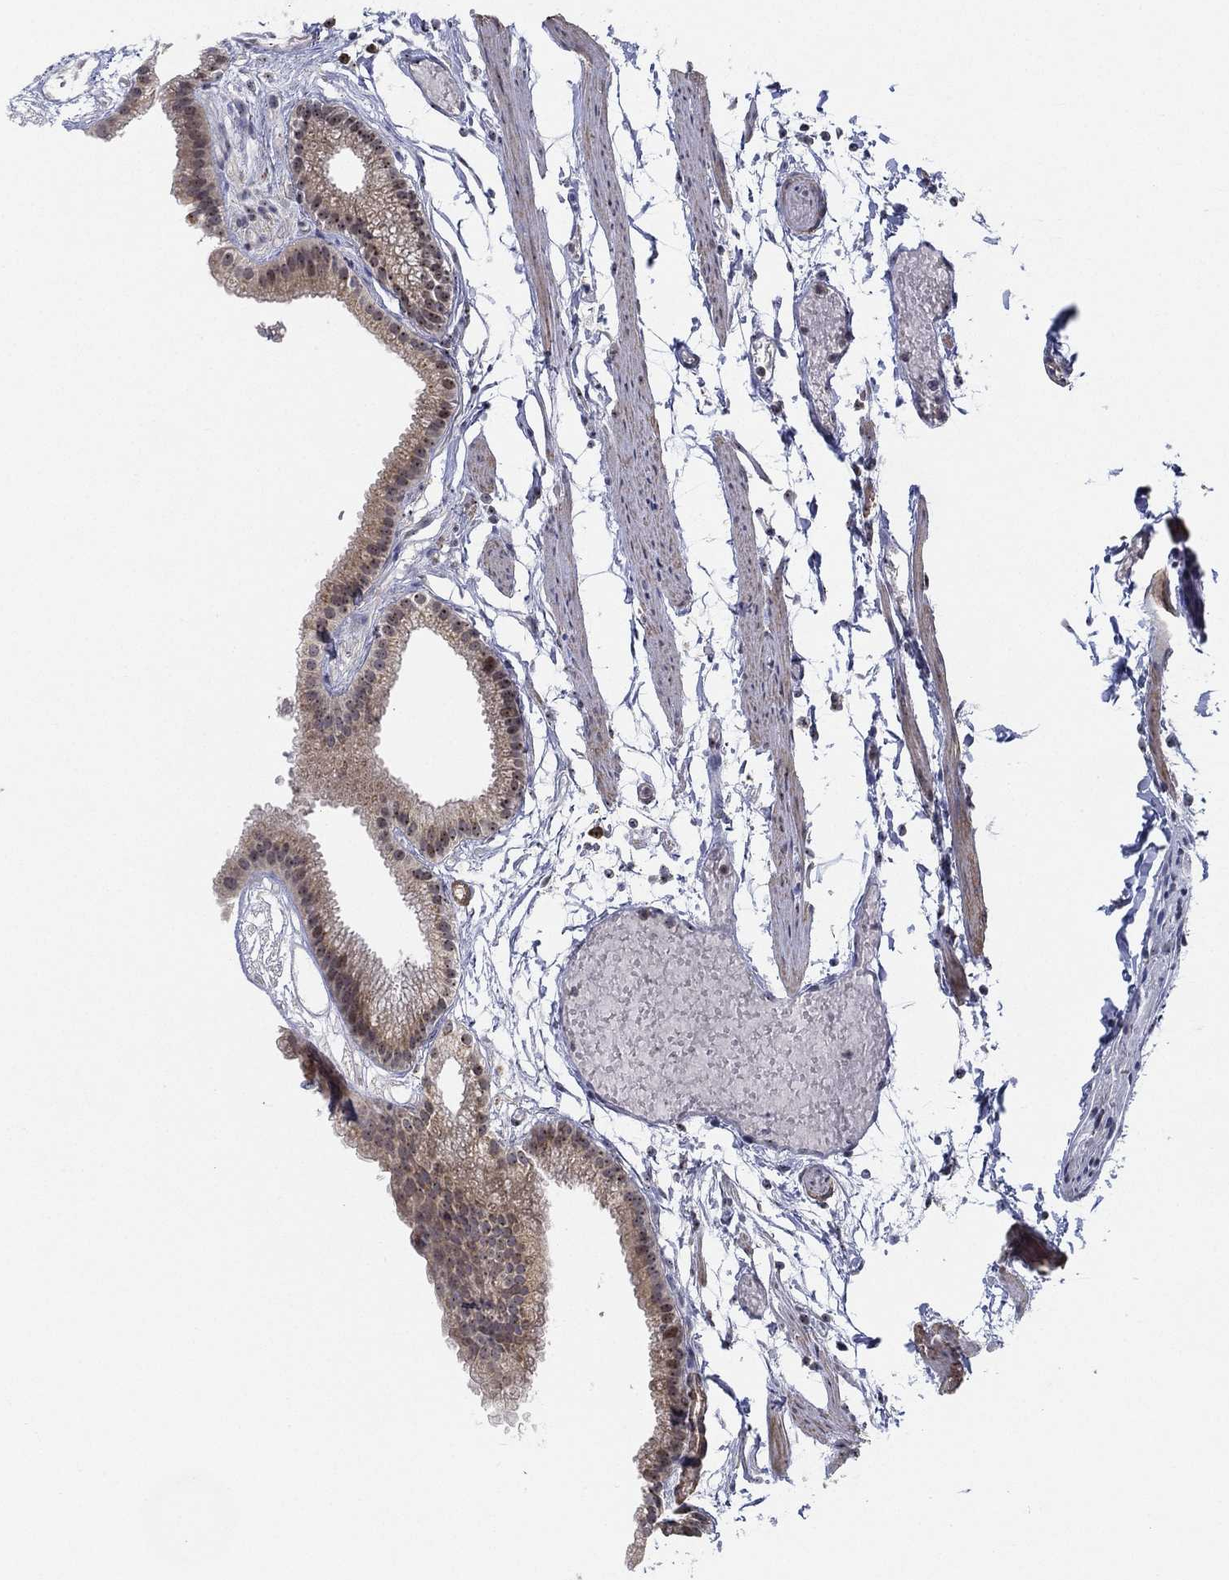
{"staining": {"intensity": "moderate", "quantity": "25%-75%", "location": "nuclear"}, "tissue": "gallbladder", "cell_type": "Glandular cells", "image_type": "normal", "snomed": [{"axis": "morphology", "description": "Normal tissue, NOS"}, {"axis": "topography", "description": "Gallbladder"}], "caption": "This micrograph exhibits immunohistochemistry staining of unremarkable human gallbladder, with medium moderate nuclear staining in approximately 25%-75% of glandular cells.", "gene": "PPP1R16B", "patient": {"sex": "female", "age": 45}}